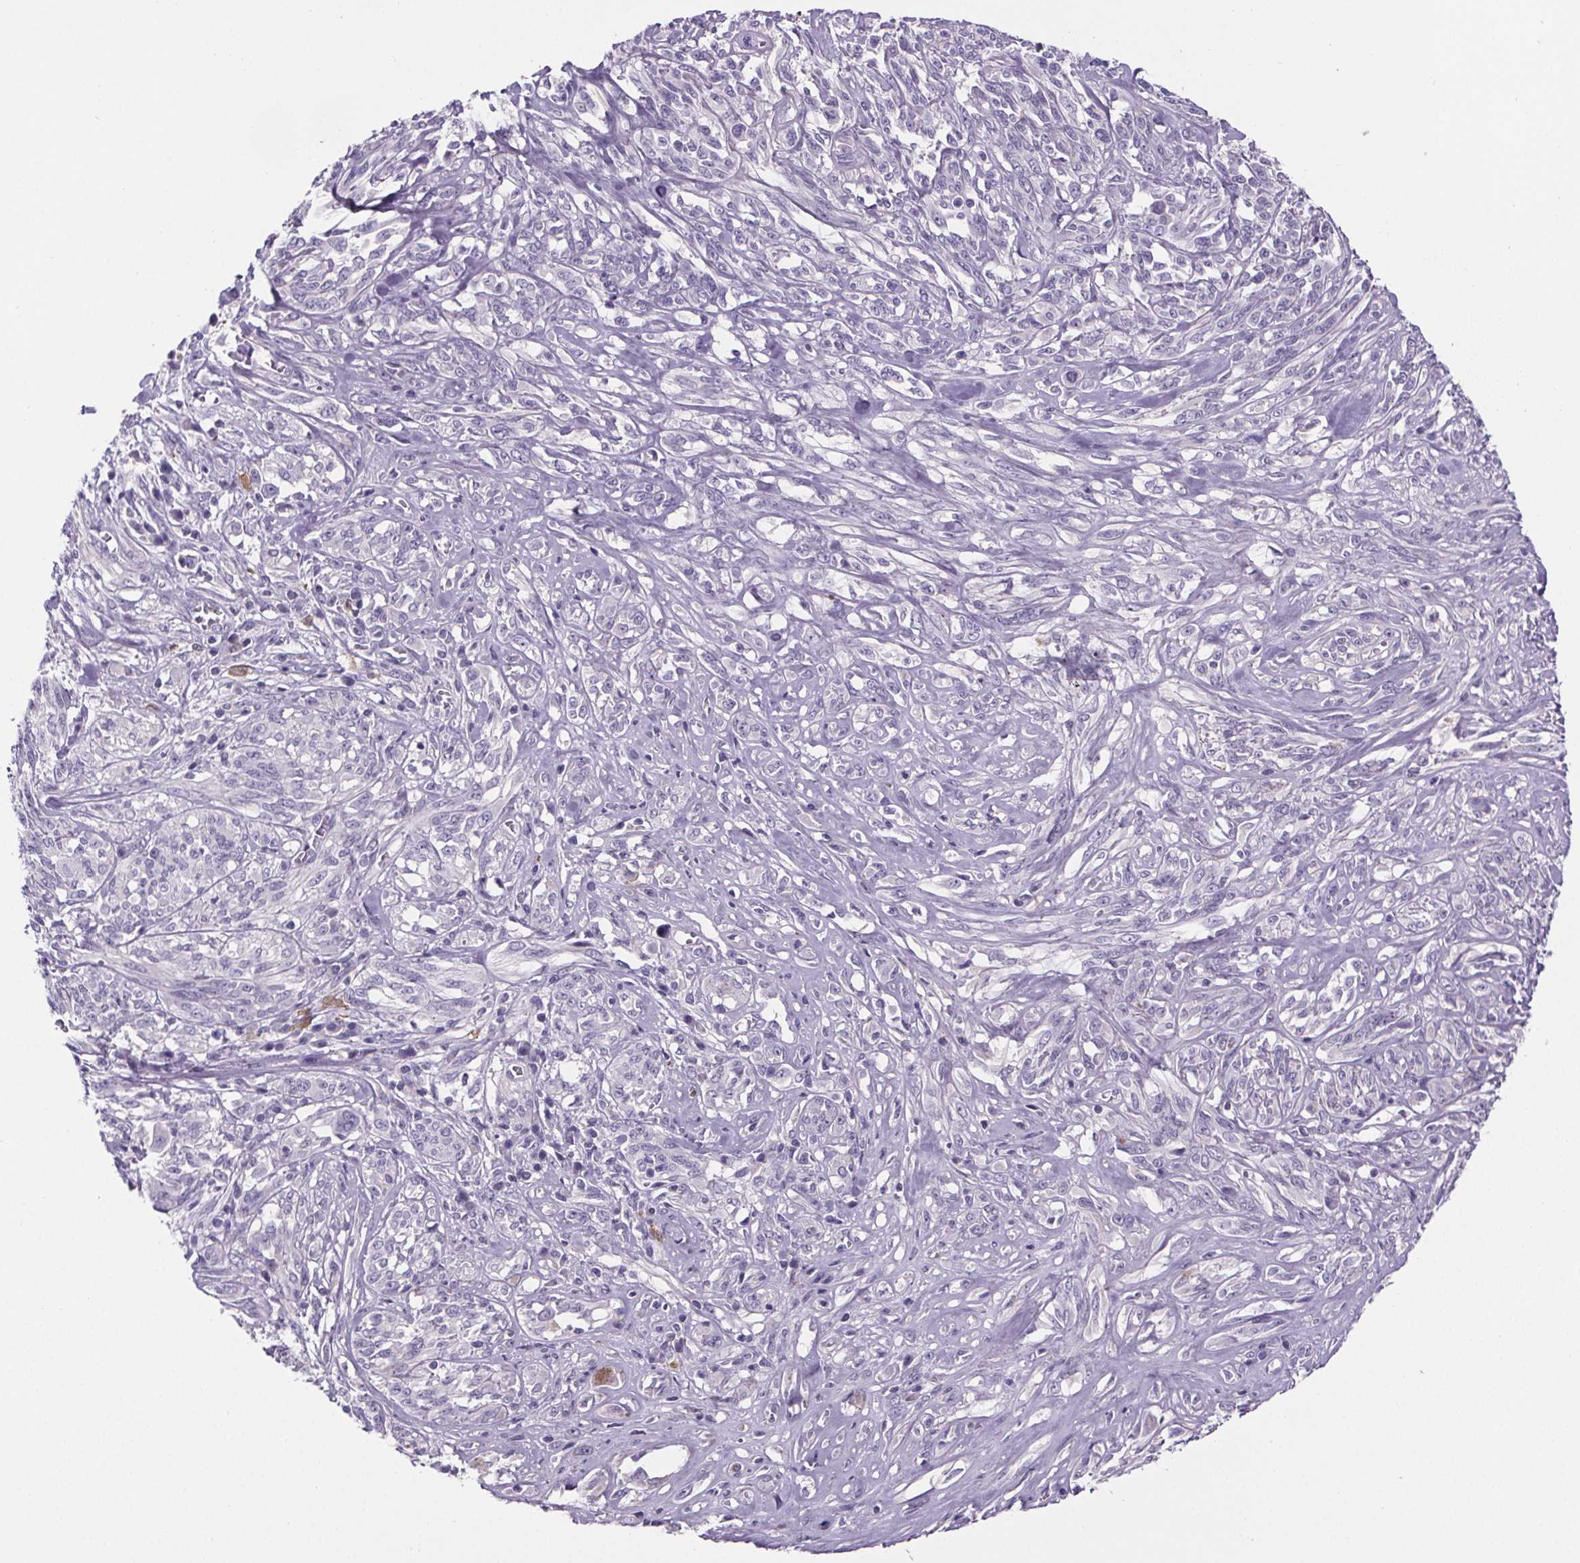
{"staining": {"intensity": "negative", "quantity": "none", "location": "none"}, "tissue": "melanoma", "cell_type": "Tumor cells", "image_type": "cancer", "snomed": [{"axis": "morphology", "description": "Malignant melanoma, NOS"}, {"axis": "topography", "description": "Skin"}], "caption": "A high-resolution micrograph shows immunohistochemistry (IHC) staining of malignant melanoma, which displays no significant staining in tumor cells. (DAB (3,3'-diaminobenzidine) immunohistochemistry (IHC), high magnification).", "gene": "CUBN", "patient": {"sex": "female", "age": 91}}